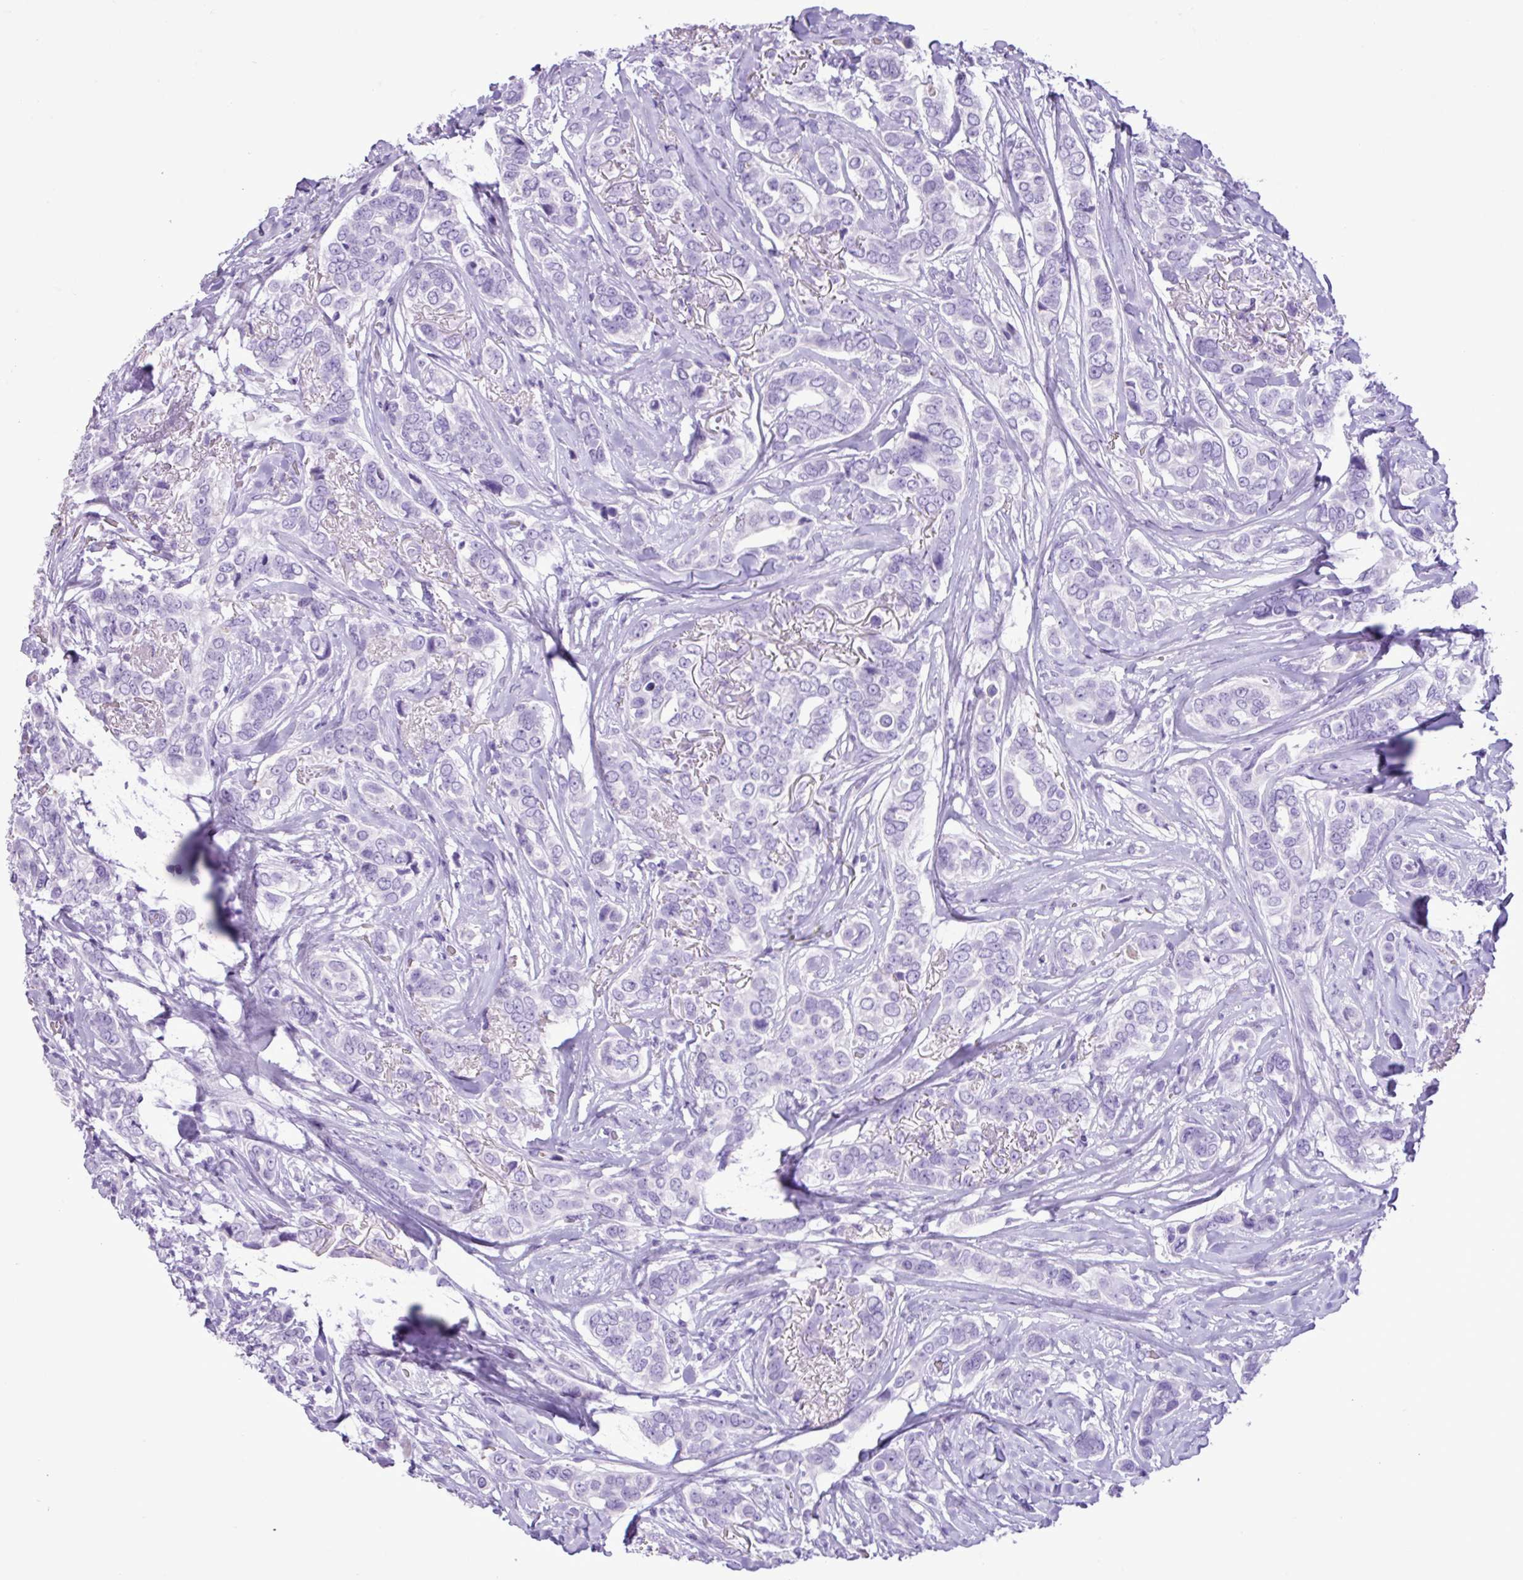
{"staining": {"intensity": "negative", "quantity": "none", "location": "none"}, "tissue": "breast cancer", "cell_type": "Tumor cells", "image_type": "cancer", "snomed": [{"axis": "morphology", "description": "Lobular carcinoma"}, {"axis": "topography", "description": "Breast"}], "caption": "Immunohistochemistry image of neoplastic tissue: lobular carcinoma (breast) stained with DAB (3,3'-diaminobenzidine) shows no significant protein expression in tumor cells. (DAB (3,3'-diaminobenzidine) IHC, high magnification).", "gene": "ZSCAN5A", "patient": {"sex": "female", "age": 51}}